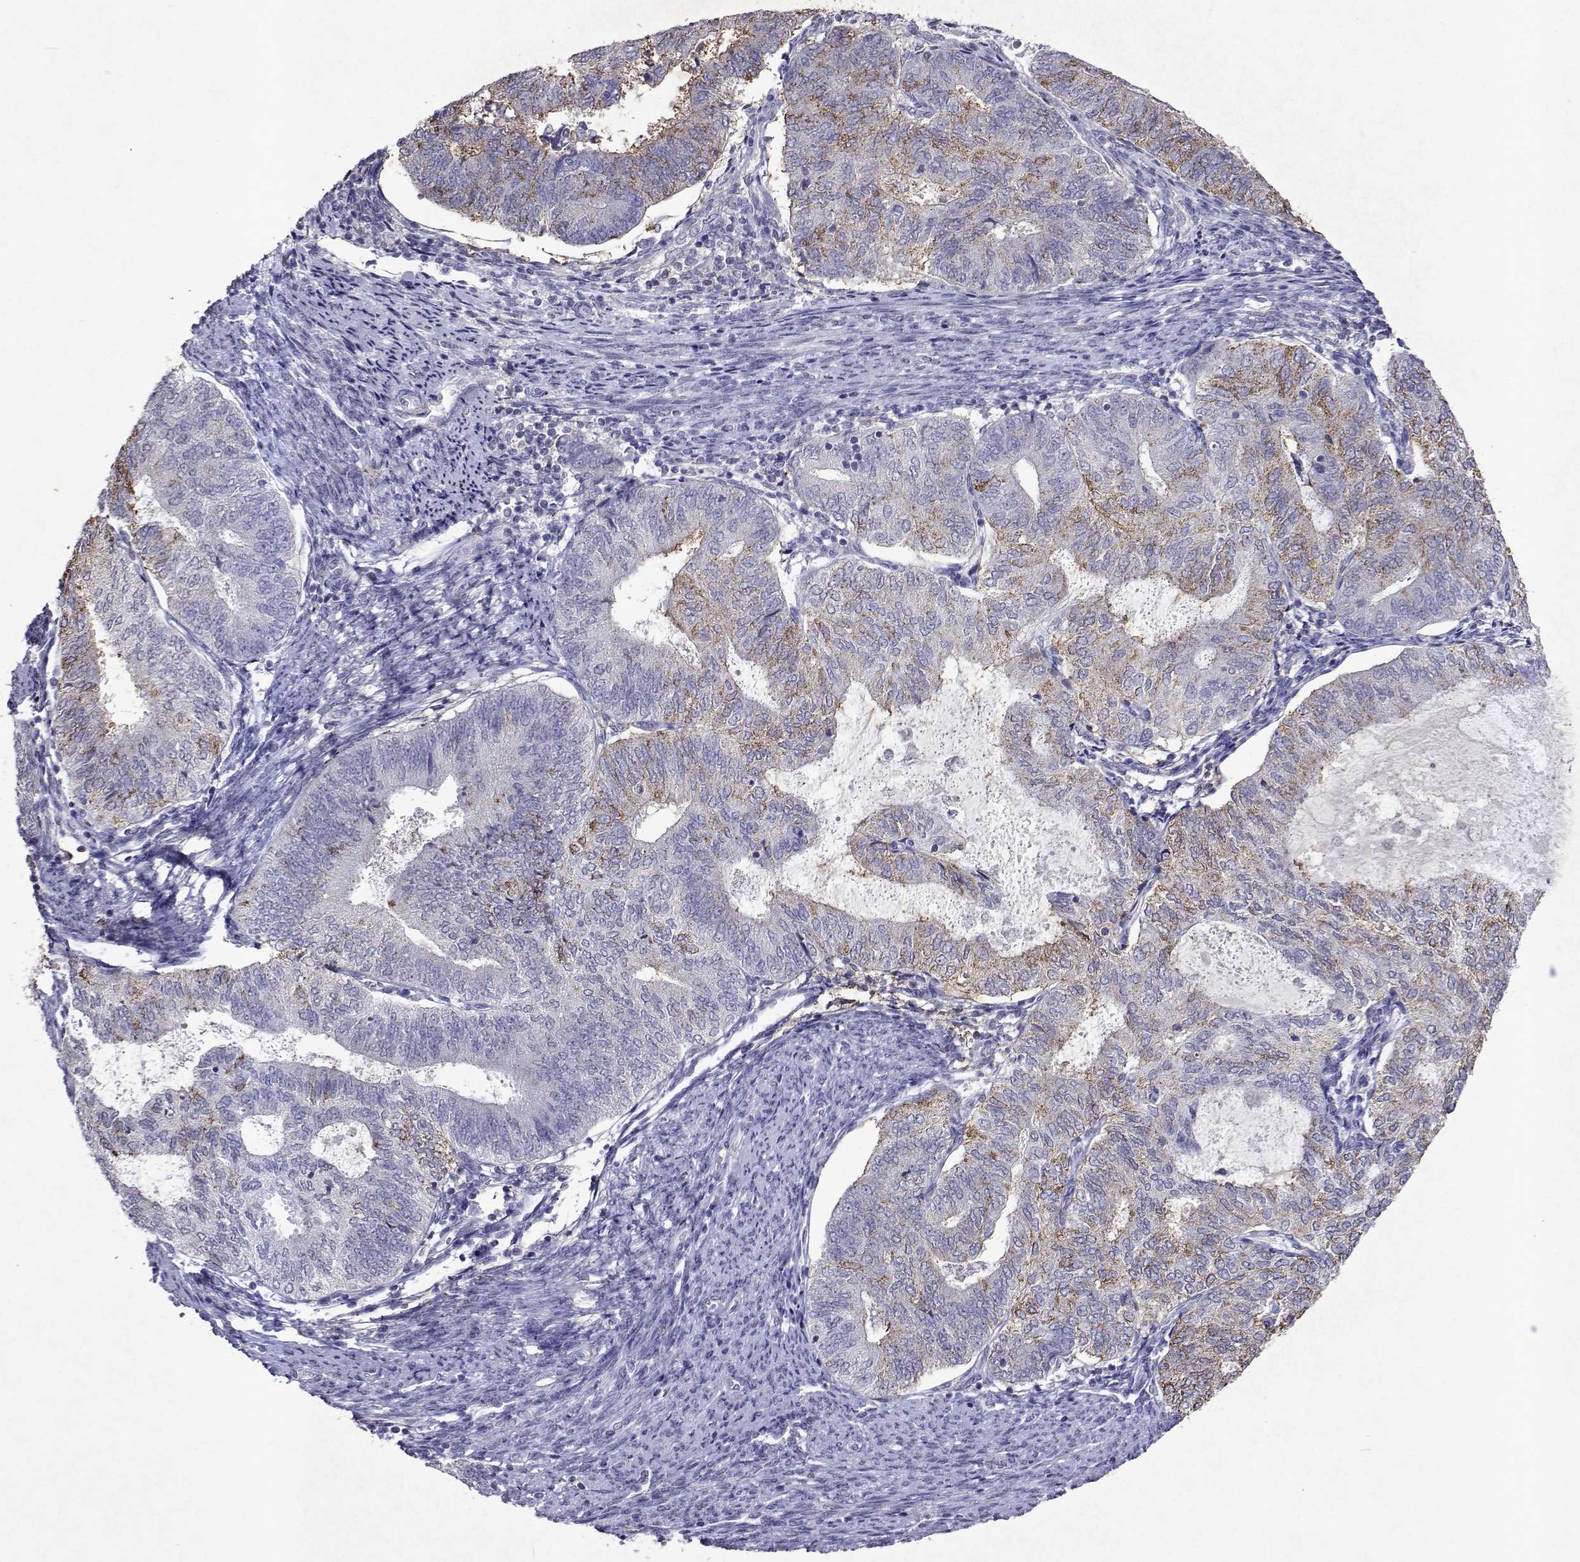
{"staining": {"intensity": "moderate", "quantity": "<25%", "location": "cytoplasmic/membranous"}, "tissue": "endometrial cancer", "cell_type": "Tumor cells", "image_type": "cancer", "snomed": [{"axis": "morphology", "description": "Adenocarcinoma, NOS"}, {"axis": "topography", "description": "Endometrium"}], "caption": "High-power microscopy captured an IHC photomicrograph of endometrial cancer (adenocarcinoma), revealing moderate cytoplasmic/membranous expression in about <25% of tumor cells.", "gene": "DUSP28", "patient": {"sex": "female", "age": 65}}